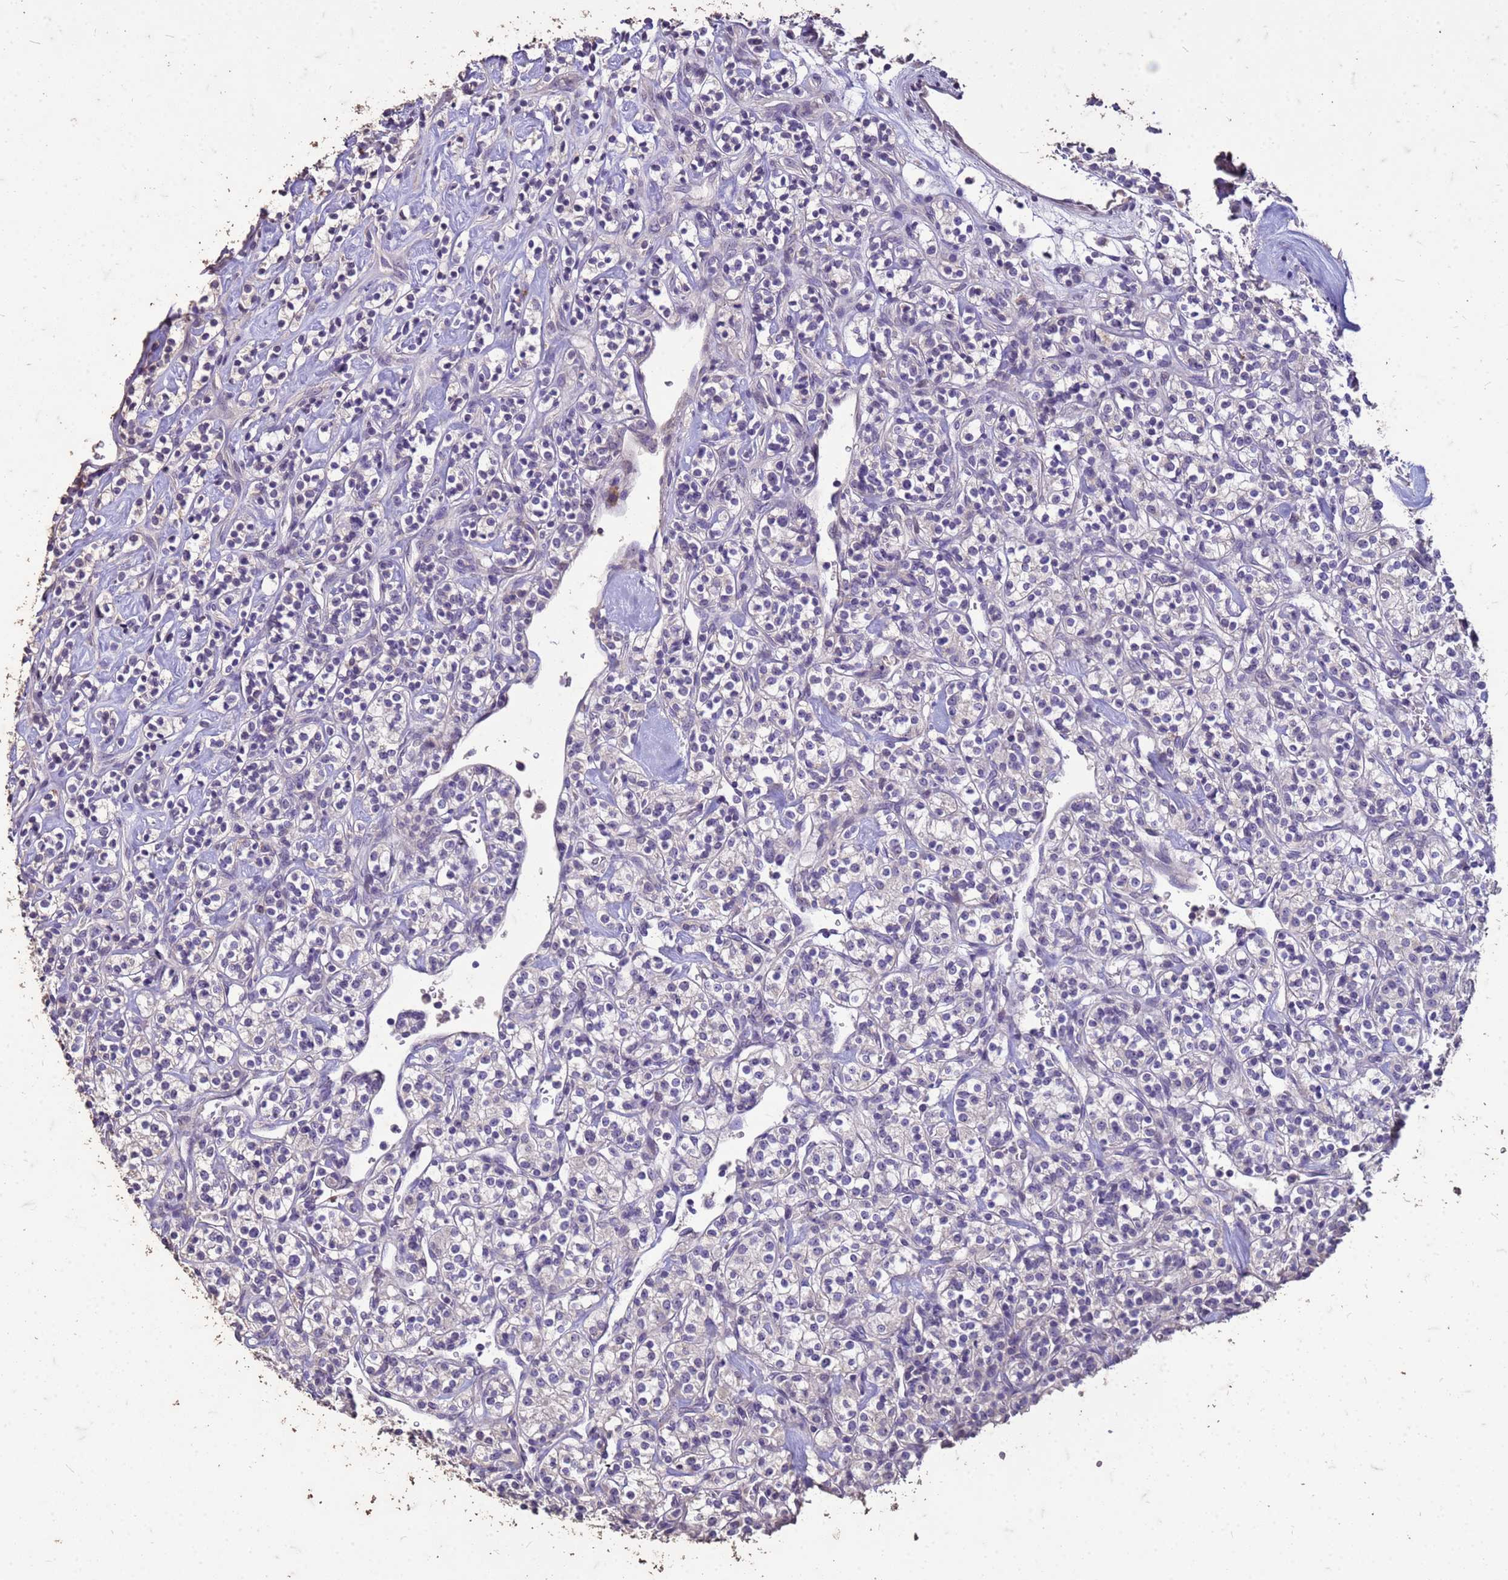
{"staining": {"intensity": "negative", "quantity": "none", "location": "none"}, "tissue": "renal cancer", "cell_type": "Tumor cells", "image_type": "cancer", "snomed": [{"axis": "morphology", "description": "Adenocarcinoma, NOS"}, {"axis": "topography", "description": "Kidney"}], "caption": "Tumor cells show no significant positivity in renal cancer (adenocarcinoma). Nuclei are stained in blue.", "gene": "FAM184B", "patient": {"sex": "male", "age": 77}}